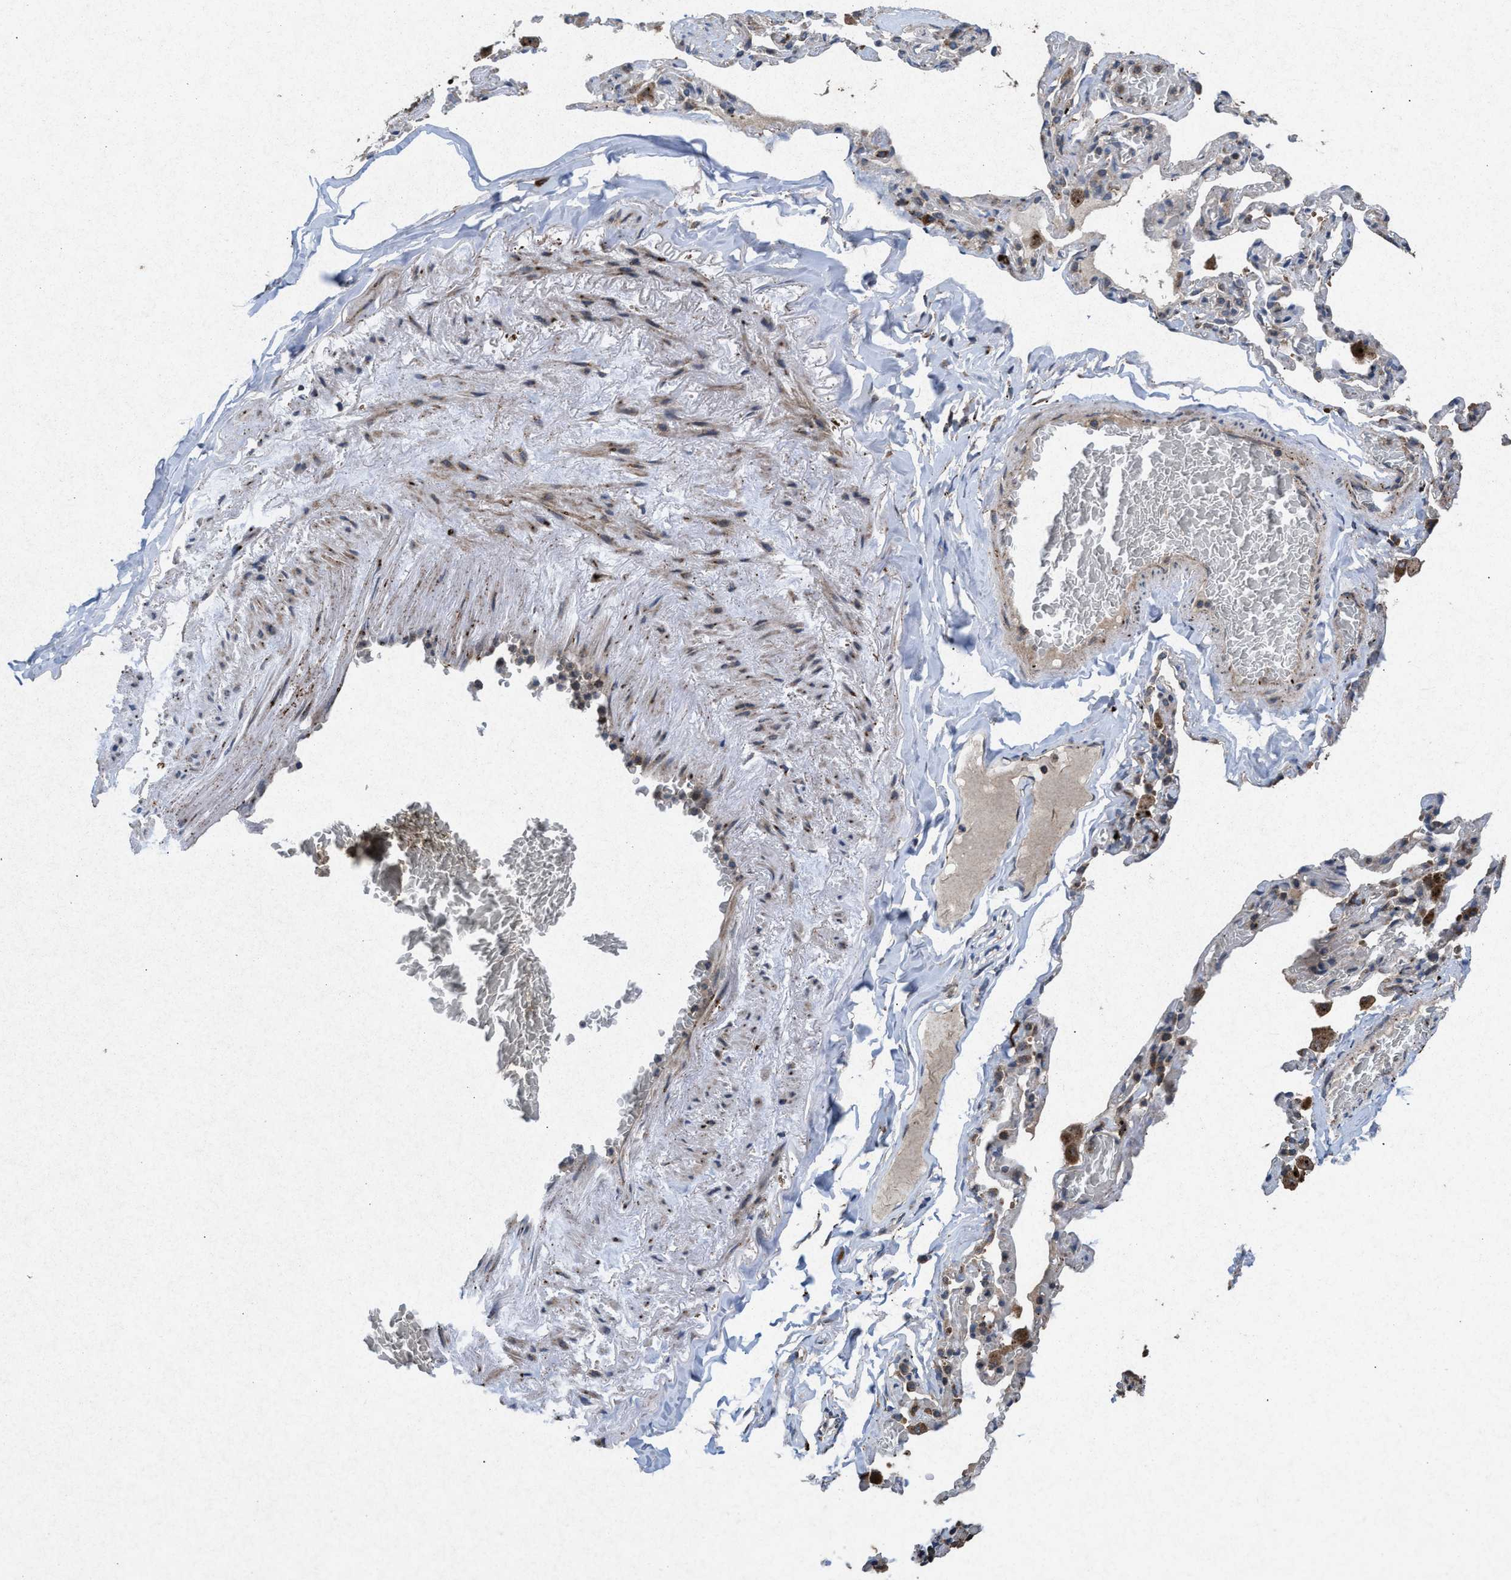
{"staining": {"intensity": "moderate", "quantity": ">75%", "location": "cytoplasmic/membranous"}, "tissue": "adipose tissue", "cell_type": "Adipocytes", "image_type": "normal", "snomed": [{"axis": "morphology", "description": "Normal tissue, NOS"}, {"axis": "topography", "description": "Cartilage tissue"}, {"axis": "topography", "description": "Lung"}], "caption": "Brown immunohistochemical staining in benign human adipose tissue reveals moderate cytoplasmic/membranous expression in about >75% of adipocytes.", "gene": "MSI2", "patient": {"sex": "female", "age": 77}}